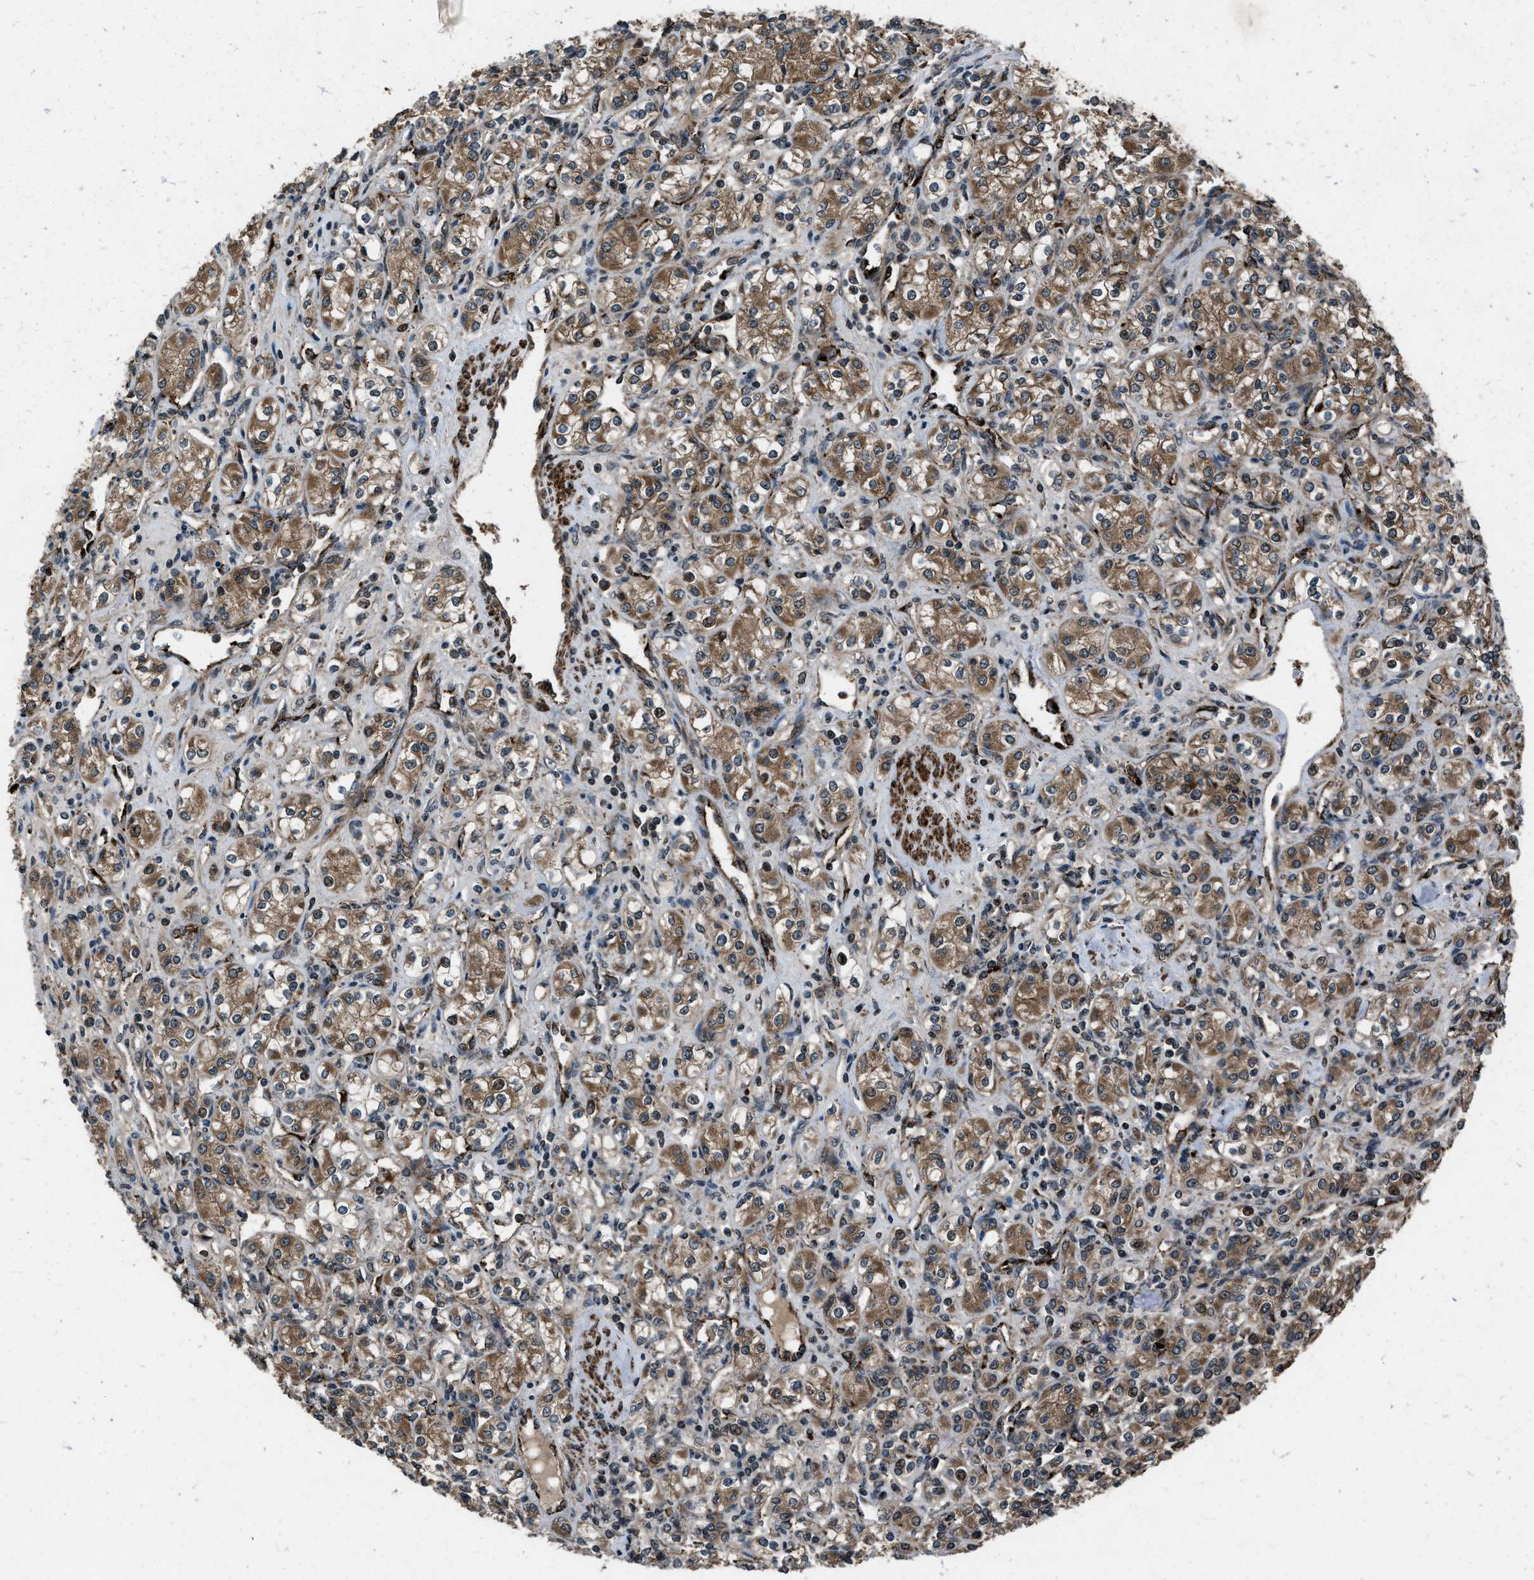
{"staining": {"intensity": "moderate", "quantity": ">75%", "location": "cytoplasmic/membranous"}, "tissue": "renal cancer", "cell_type": "Tumor cells", "image_type": "cancer", "snomed": [{"axis": "morphology", "description": "Adenocarcinoma, NOS"}, {"axis": "topography", "description": "Kidney"}], "caption": "Human adenocarcinoma (renal) stained with a protein marker displays moderate staining in tumor cells.", "gene": "IRAK4", "patient": {"sex": "male", "age": 77}}